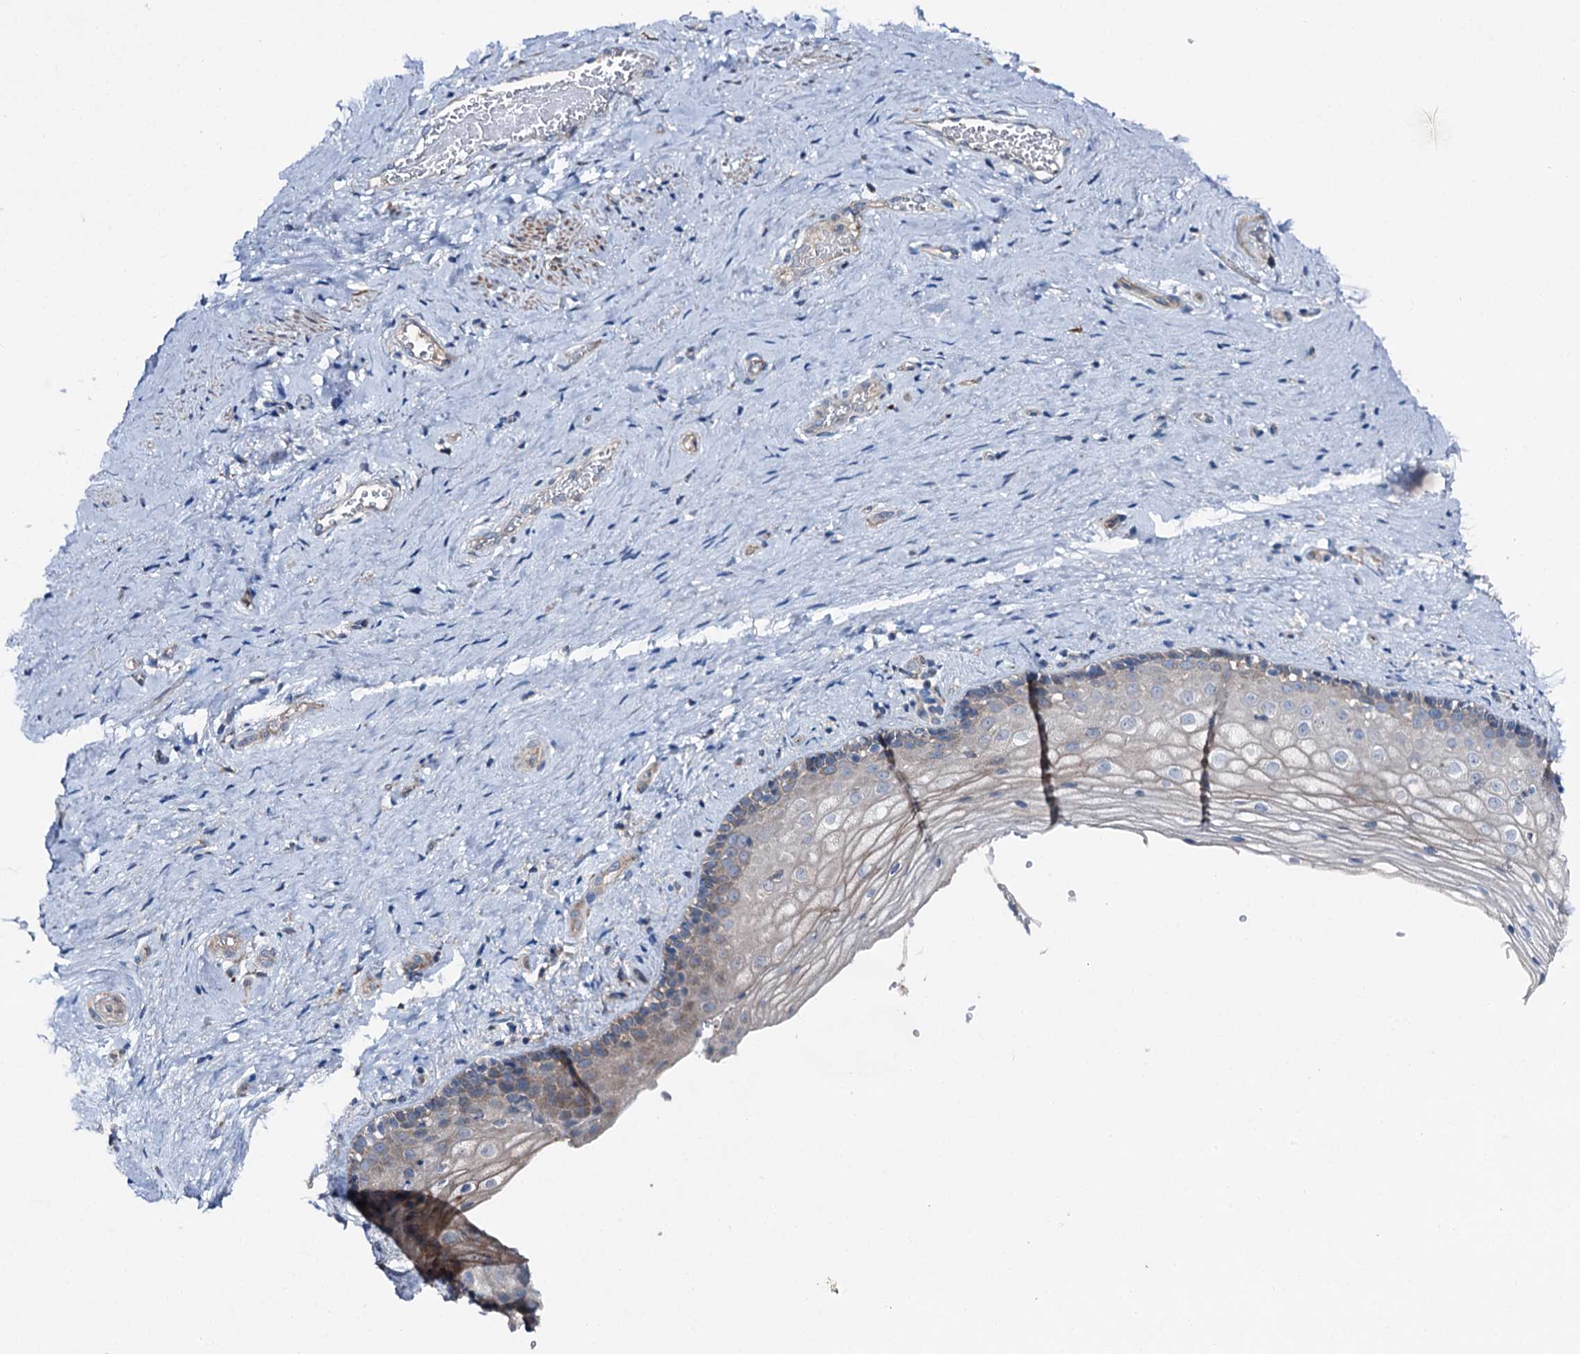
{"staining": {"intensity": "weak", "quantity": "<25%", "location": "cytoplasmic/membranous"}, "tissue": "vagina", "cell_type": "Squamous epithelial cells", "image_type": "normal", "snomed": [{"axis": "morphology", "description": "Normal tissue, NOS"}, {"axis": "topography", "description": "Vagina"}], "caption": "A high-resolution image shows IHC staining of unremarkable vagina, which reveals no significant staining in squamous epithelial cells.", "gene": "SLC22A25", "patient": {"sex": "female", "age": 46}}